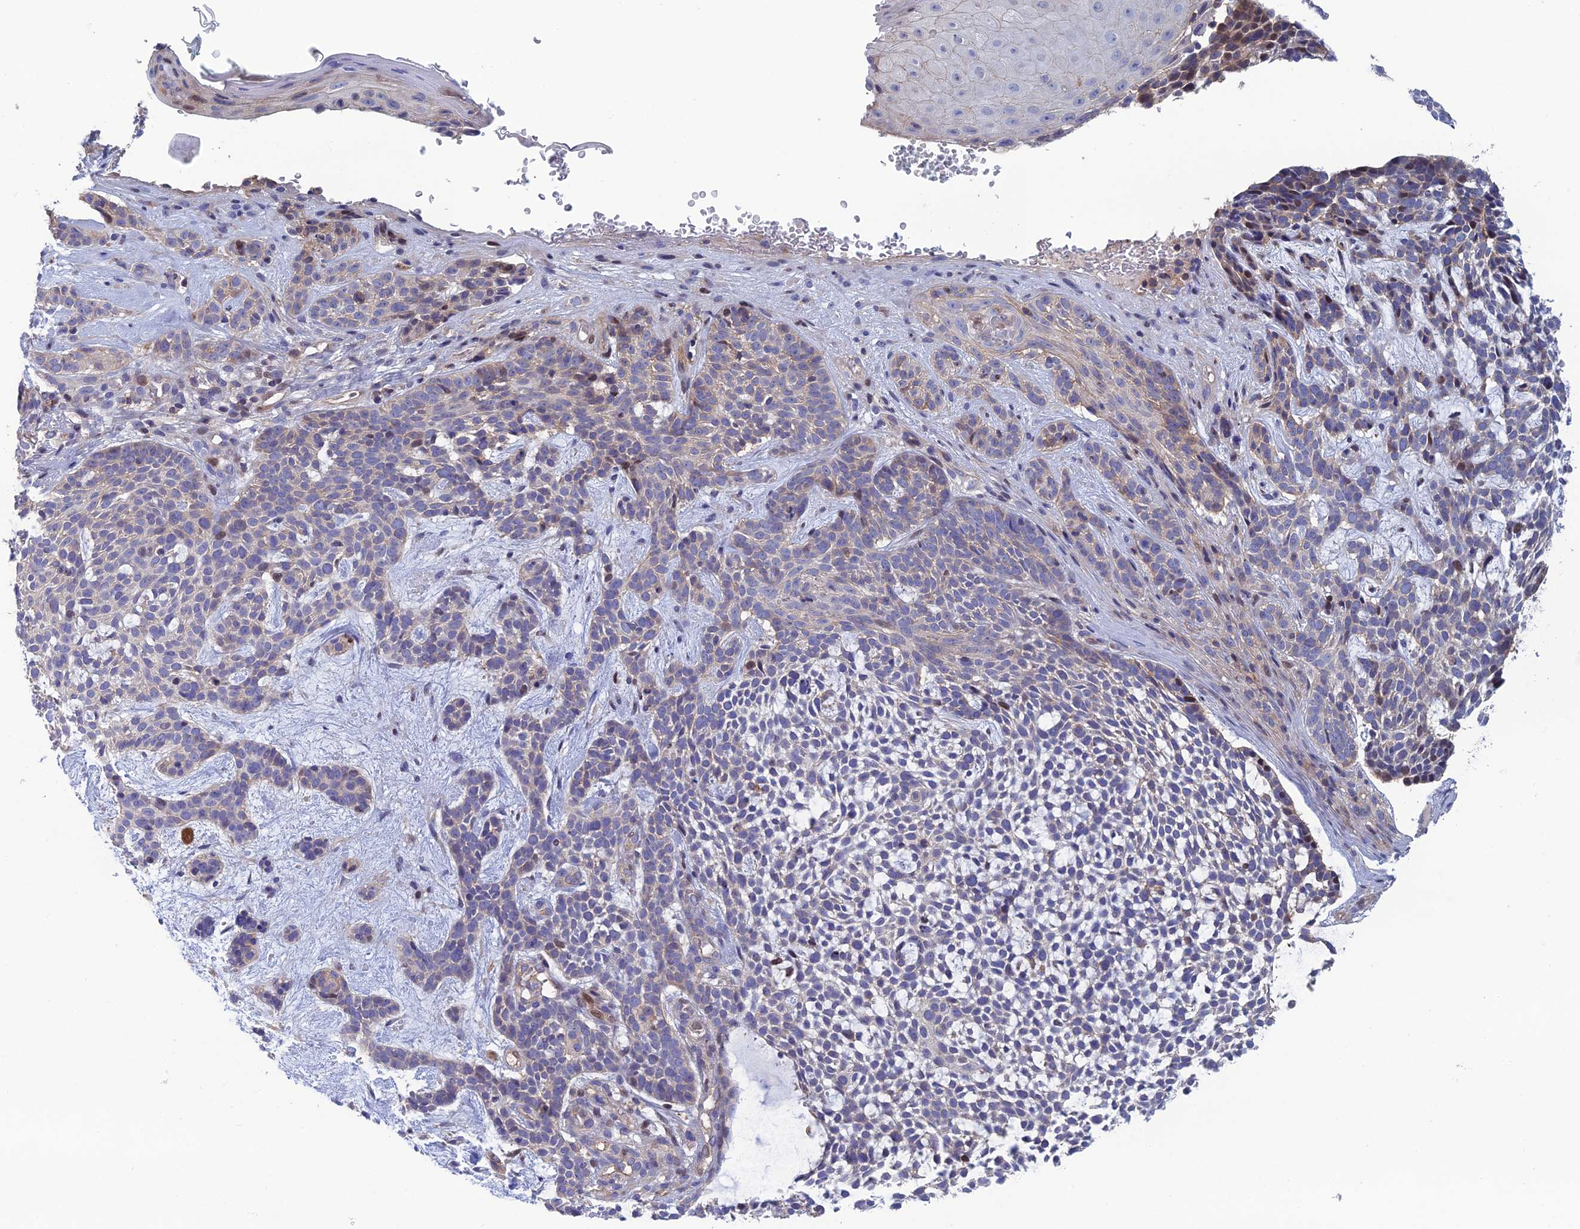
{"staining": {"intensity": "weak", "quantity": "<25%", "location": "cytoplasmic/membranous"}, "tissue": "skin cancer", "cell_type": "Tumor cells", "image_type": "cancer", "snomed": [{"axis": "morphology", "description": "Basal cell carcinoma"}, {"axis": "topography", "description": "Skin"}], "caption": "Skin basal cell carcinoma was stained to show a protein in brown. There is no significant expression in tumor cells. Brightfield microscopy of IHC stained with DAB (brown) and hematoxylin (blue), captured at high magnification.", "gene": "C15orf62", "patient": {"sex": "male", "age": 71}}